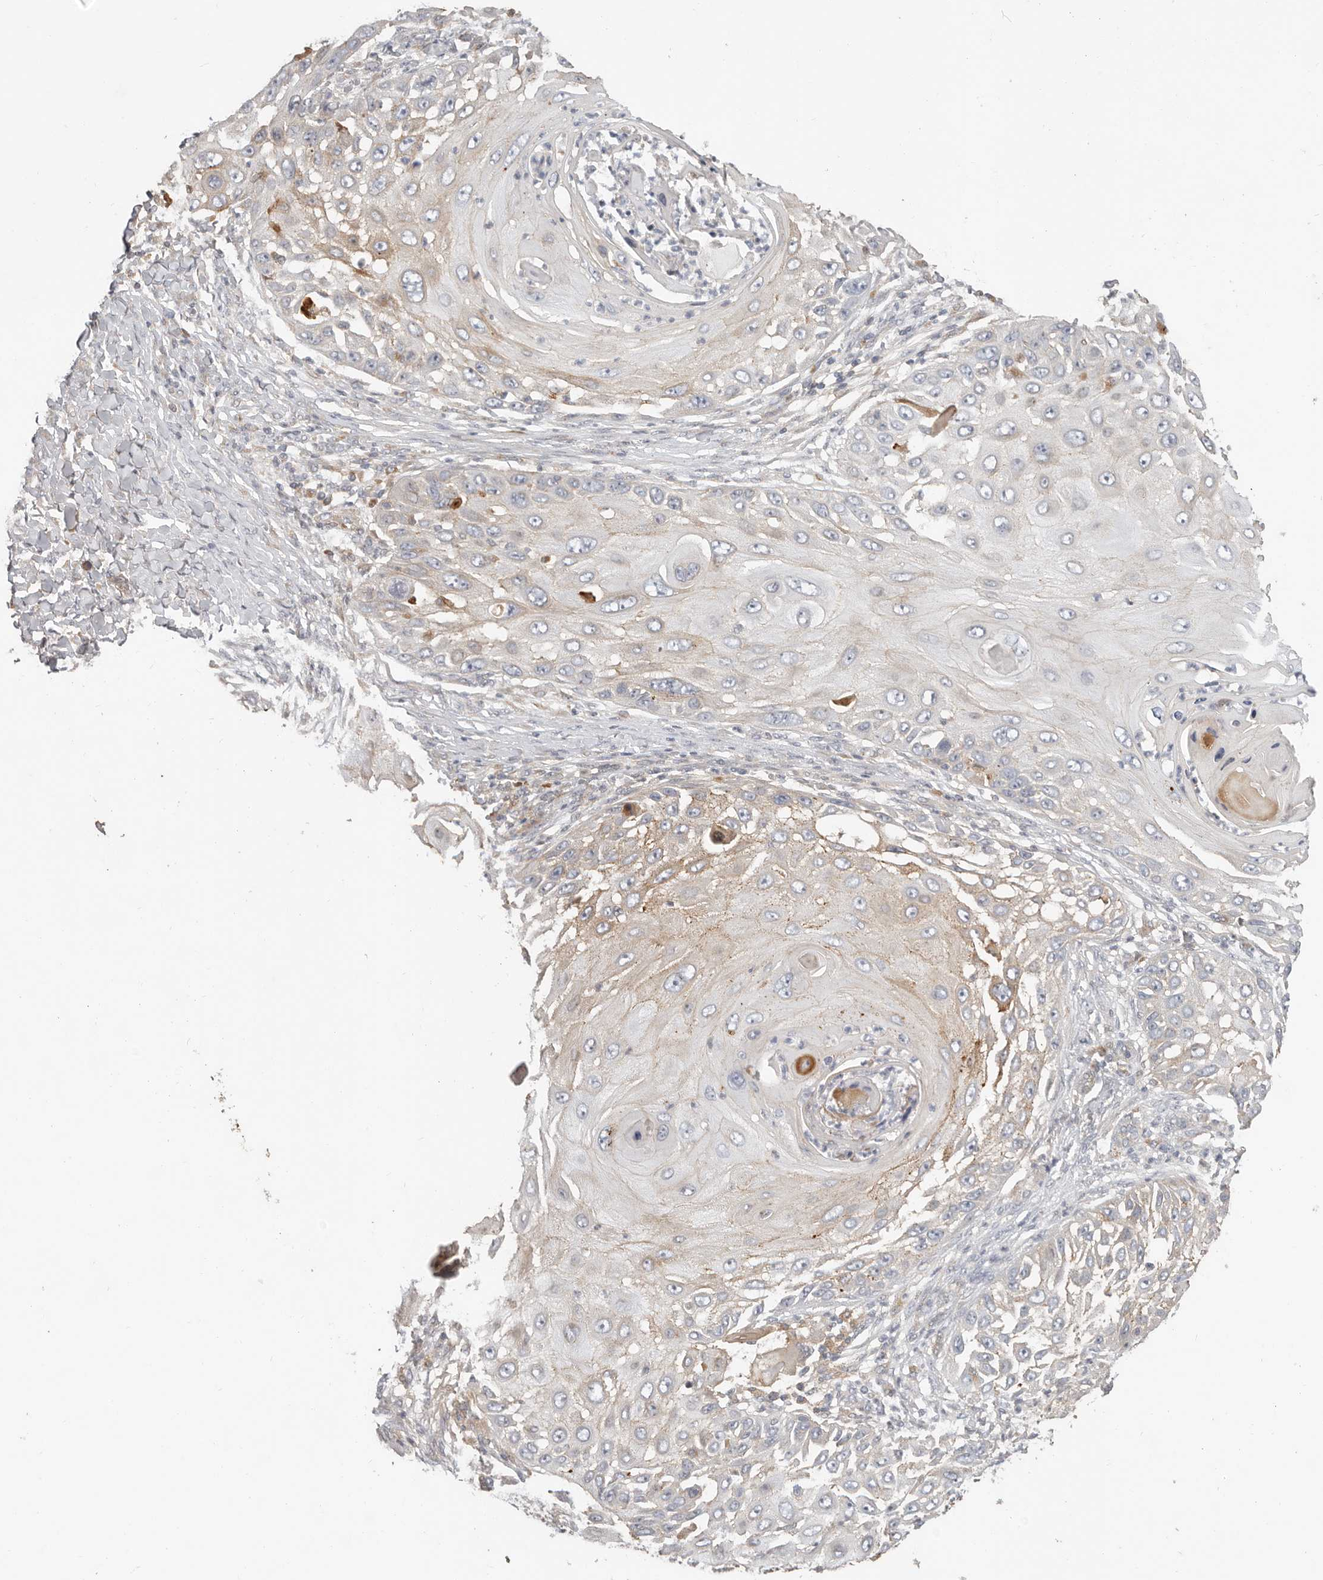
{"staining": {"intensity": "weak", "quantity": "<25%", "location": "cytoplasmic/membranous"}, "tissue": "skin cancer", "cell_type": "Tumor cells", "image_type": "cancer", "snomed": [{"axis": "morphology", "description": "Squamous cell carcinoma, NOS"}, {"axis": "topography", "description": "Skin"}], "caption": "Tumor cells show no significant positivity in squamous cell carcinoma (skin).", "gene": "MTFR2", "patient": {"sex": "female", "age": 44}}